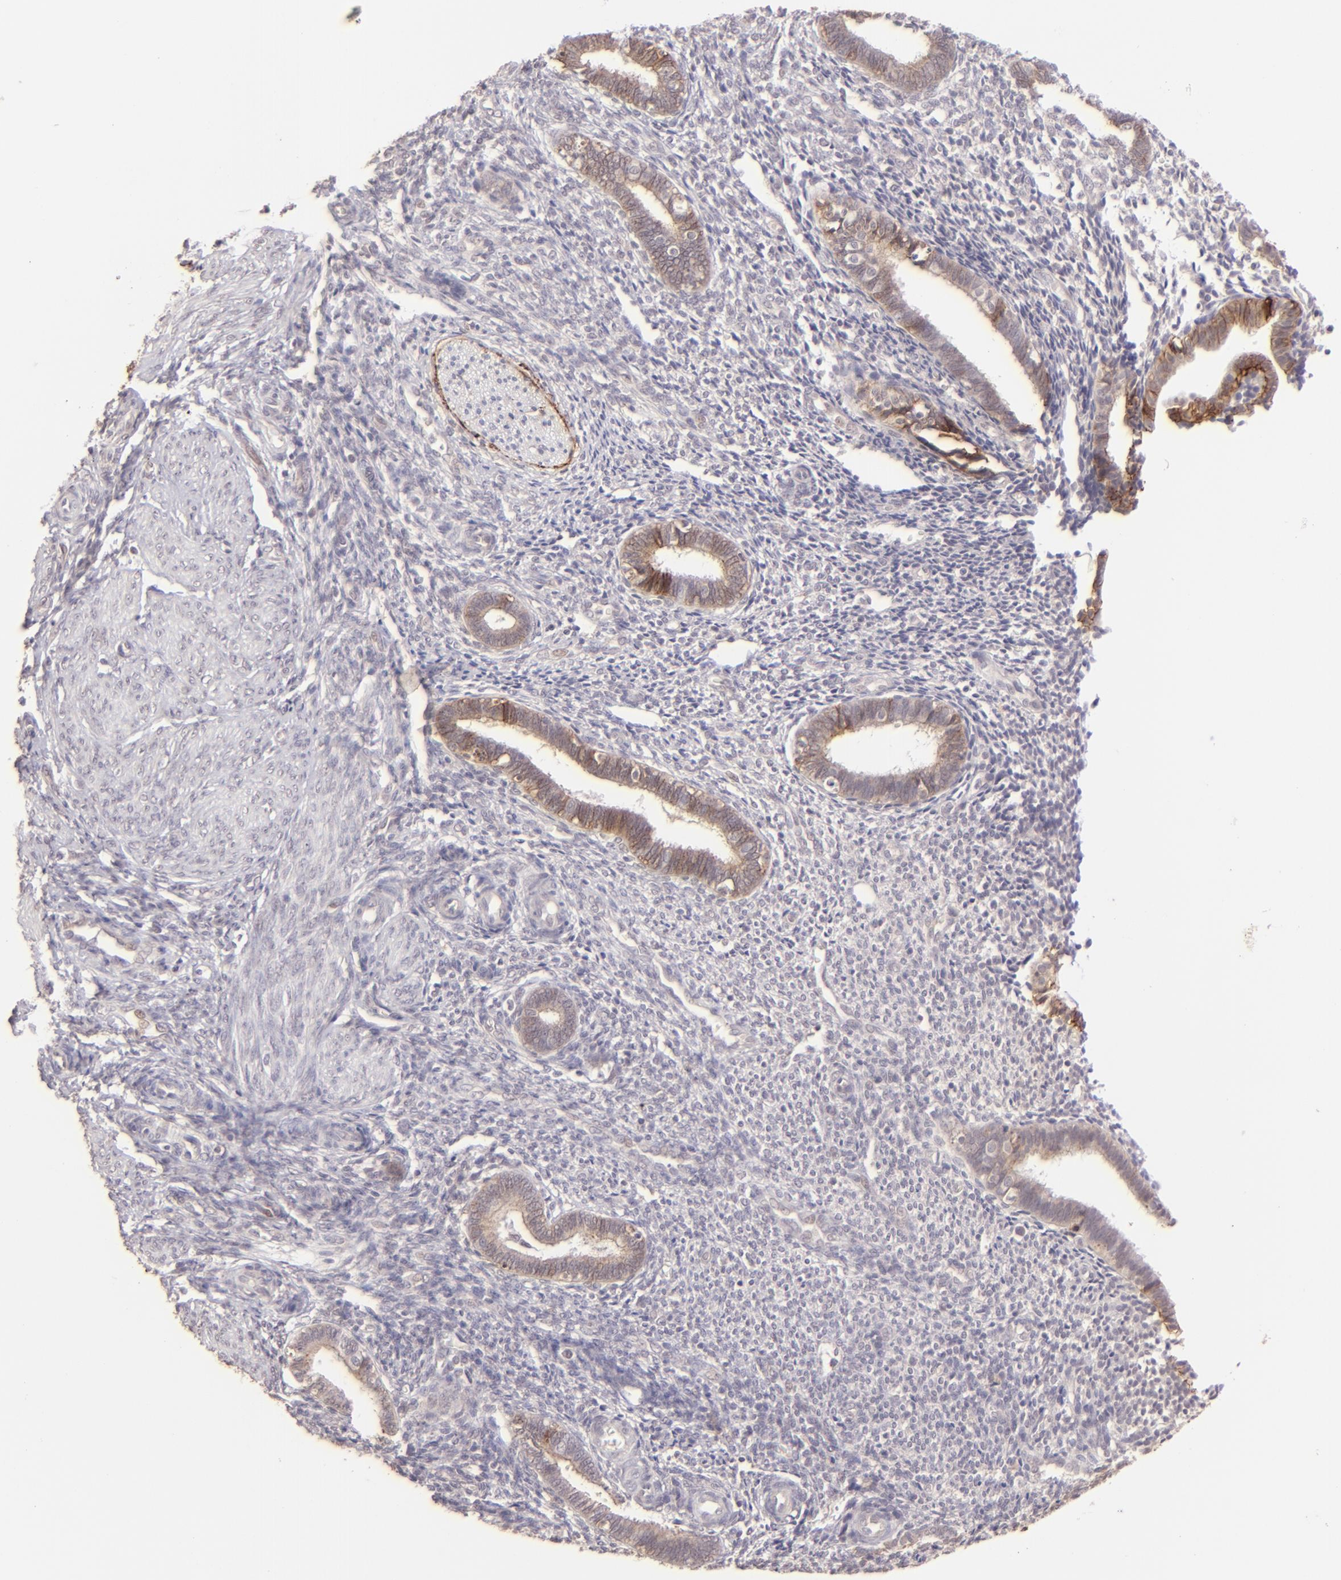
{"staining": {"intensity": "negative", "quantity": "none", "location": "none"}, "tissue": "endometrium", "cell_type": "Cells in endometrial stroma", "image_type": "normal", "snomed": [{"axis": "morphology", "description": "Normal tissue, NOS"}, {"axis": "topography", "description": "Endometrium"}], "caption": "Human endometrium stained for a protein using immunohistochemistry exhibits no positivity in cells in endometrial stroma.", "gene": "CLDN1", "patient": {"sex": "female", "age": 27}}